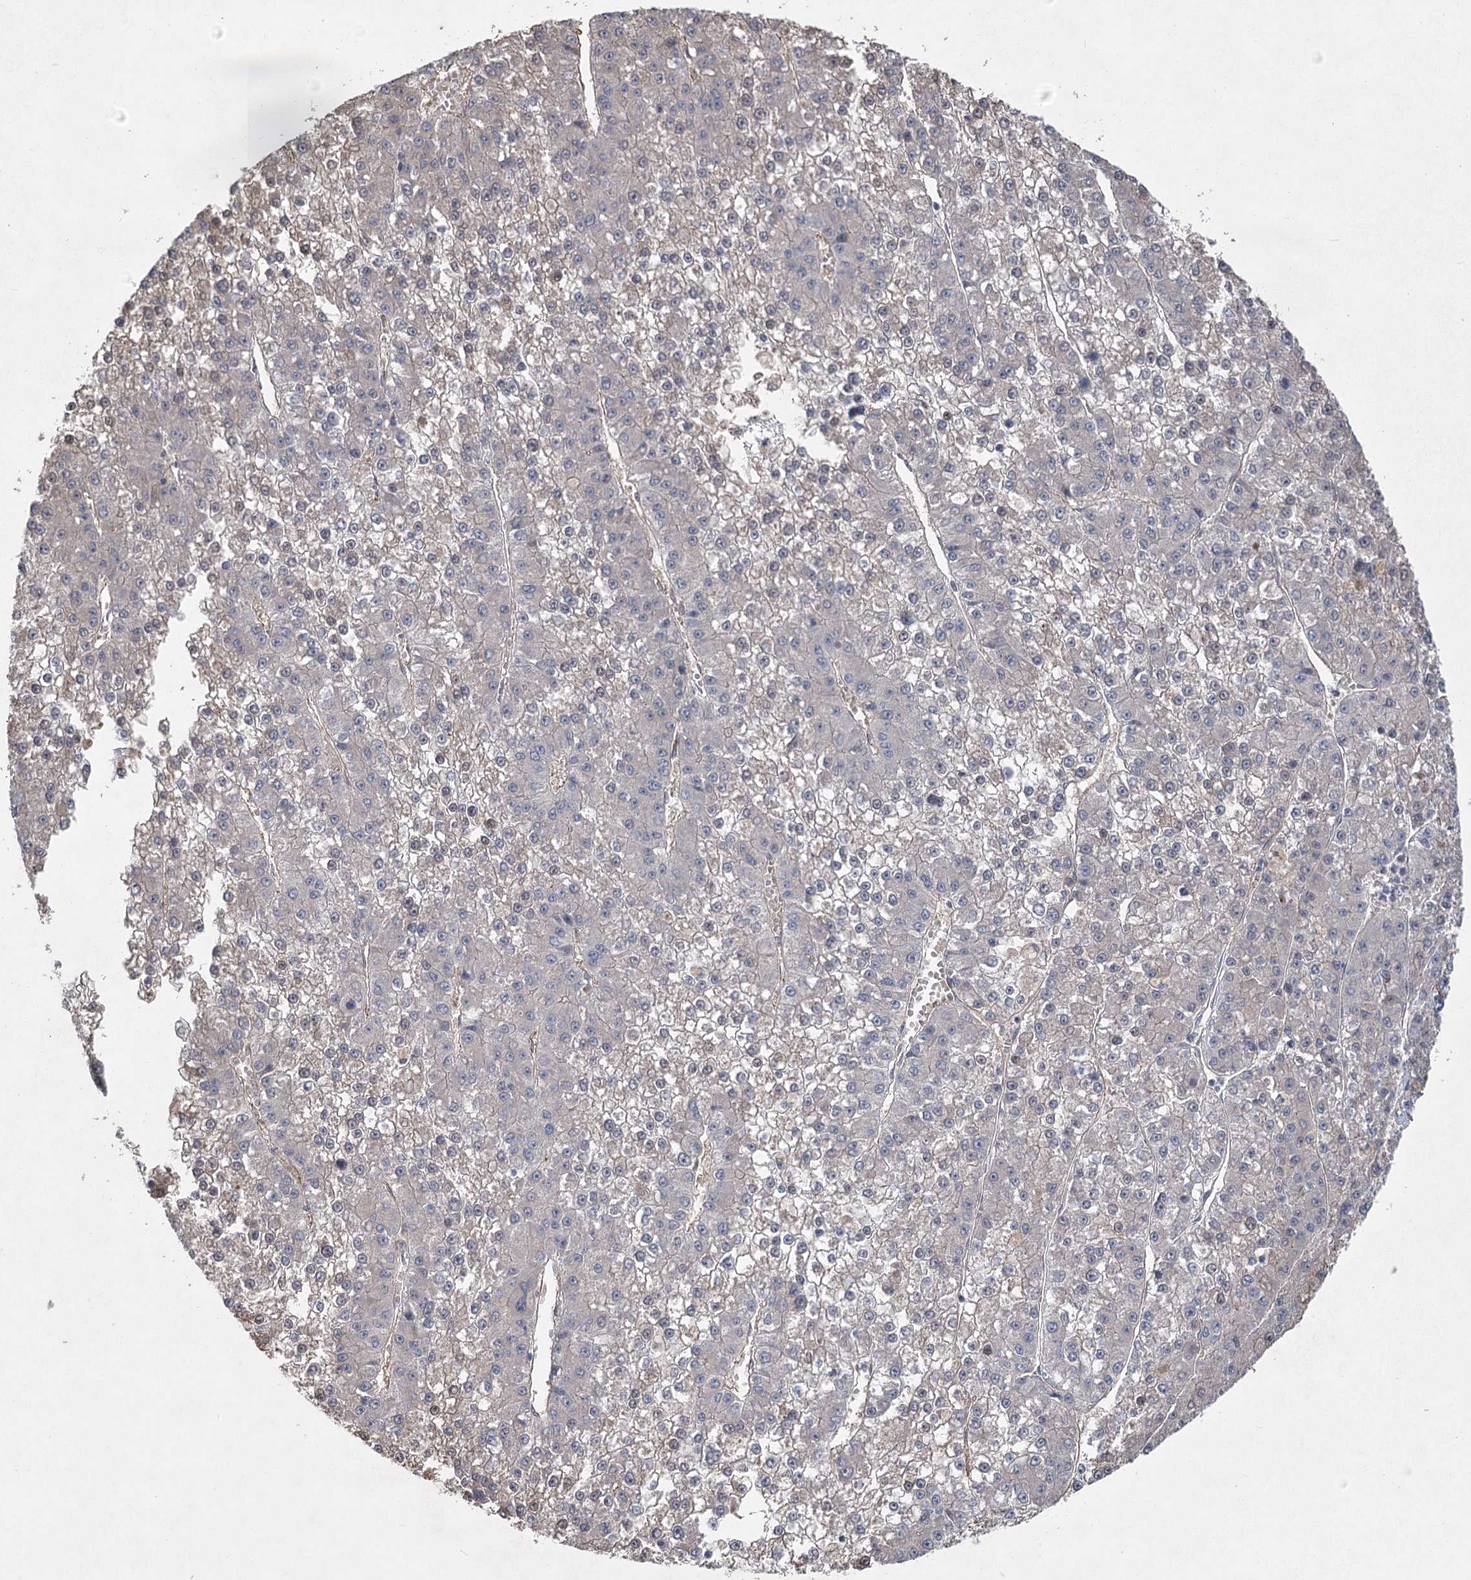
{"staining": {"intensity": "negative", "quantity": "none", "location": "none"}, "tissue": "liver cancer", "cell_type": "Tumor cells", "image_type": "cancer", "snomed": [{"axis": "morphology", "description": "Carcinoma, Hepatocellular, NOS"}, {"axis": "topography", "description": "Liver"}], "caption": "The histopathology image demonstrates no staining of tumor cells in hepatocellular carcinoma (liver). The staining is performed using DAB (3,3'-diaminobenzidine) brown chromogen with nuclei counter-stained in using hematoxylin.", "gene": "RWDD4", "patient": {"sex": "female", "age": 73}}